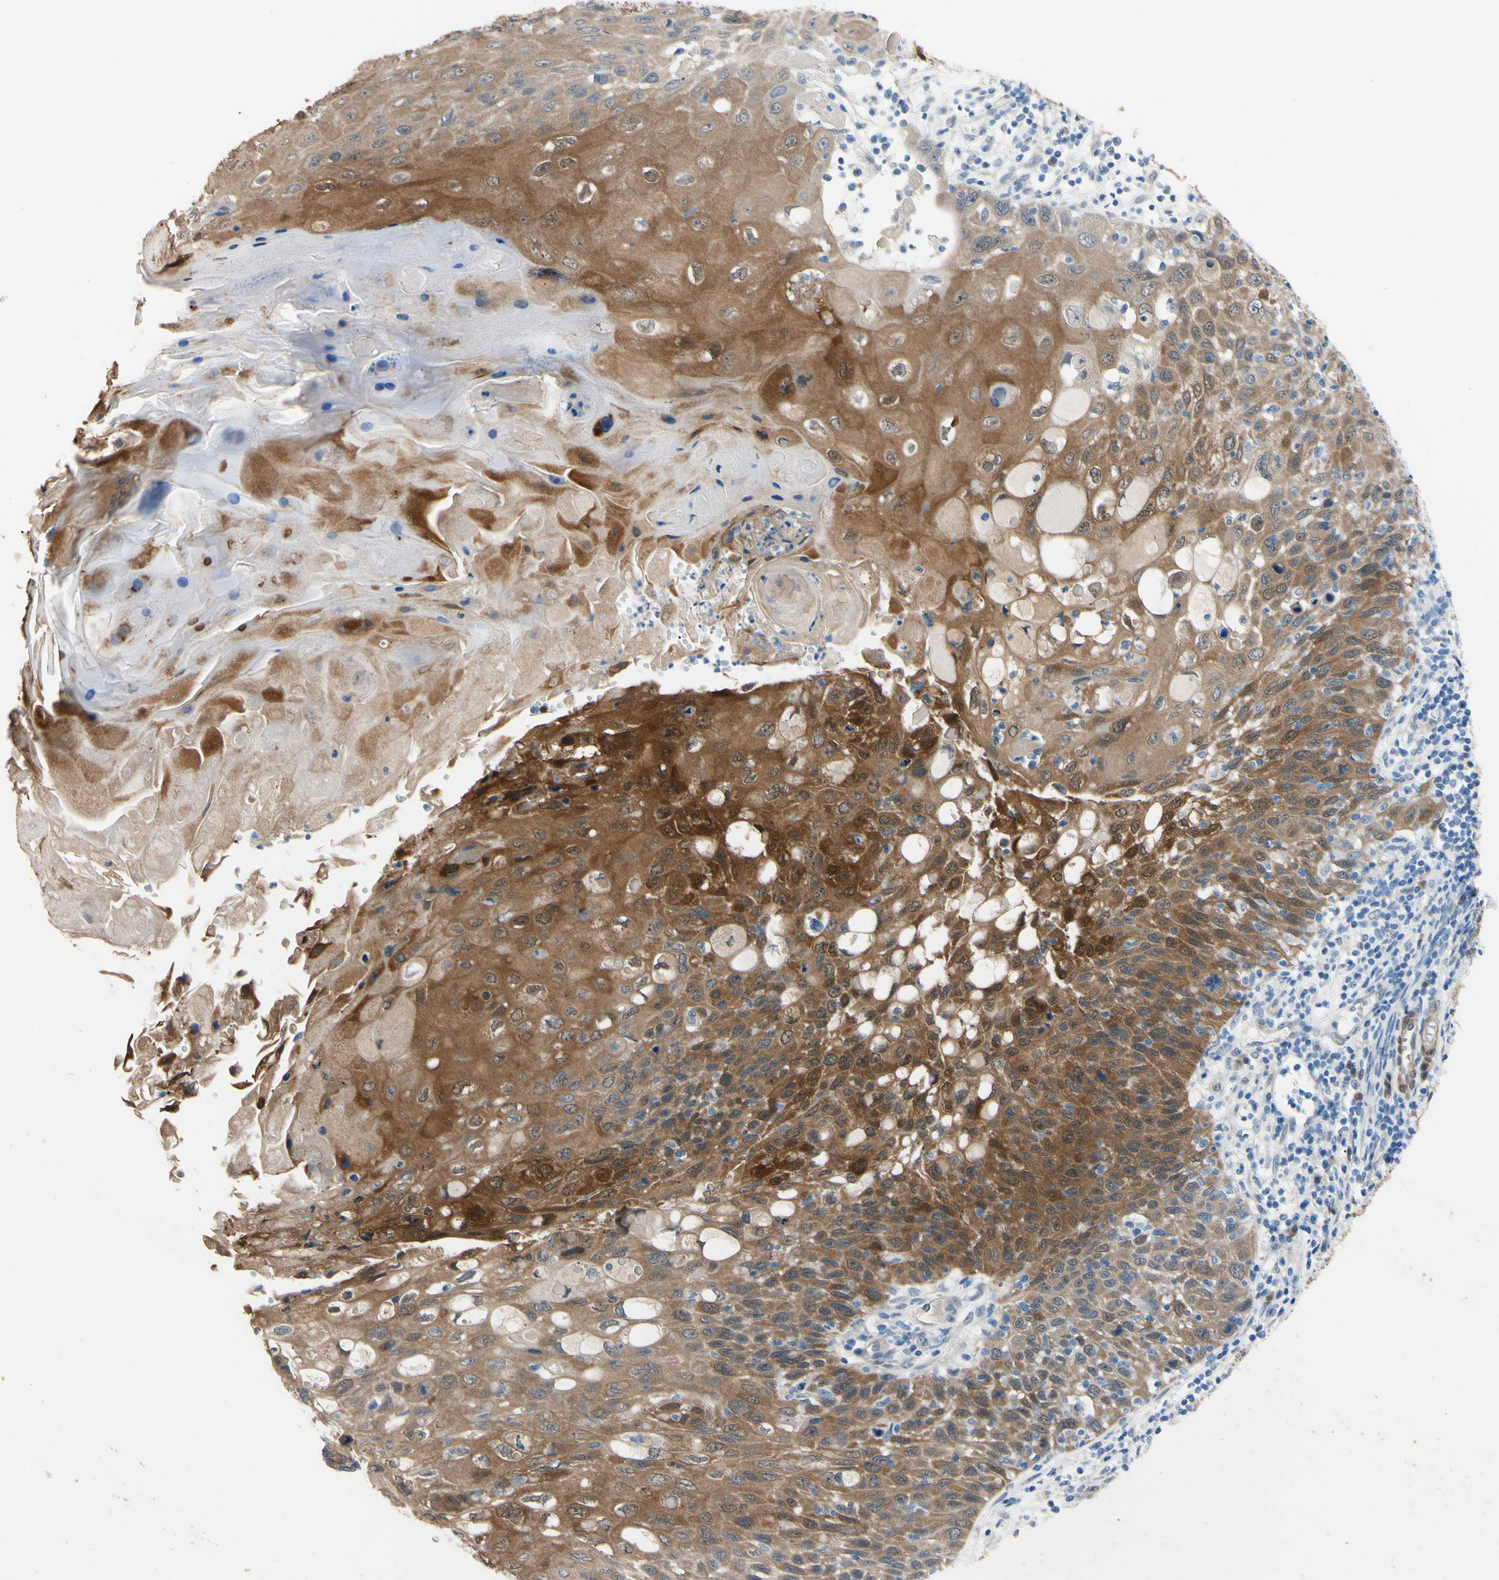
{"staining": {"intensity": "moderate", "quantity": ">75%", "location": "cytoplasmic/membranous,nuclear"}, "tissue": "cervical cancer", "cell_type": "Tumor cells", "image_type": "cancer", "snomed": [{"axis": "morphology", "description": "Squamous cell carcinoma, NOS"}, {"axis": "topography", "description": "Cervix"}], "caption": "Protein staining by immunohistochemistry reveals moderate cytoplasmic/membranous and nuclear staining in about >75% of tumor cells in cervical cancer. The staining was performed using DAB to visualize the protein expression in brown, while the nuclei were stained in blue with hematoxylin (Magnification: 20x).", "gene": "NOL3", "patient": {"sex": "female", "age": 70}}